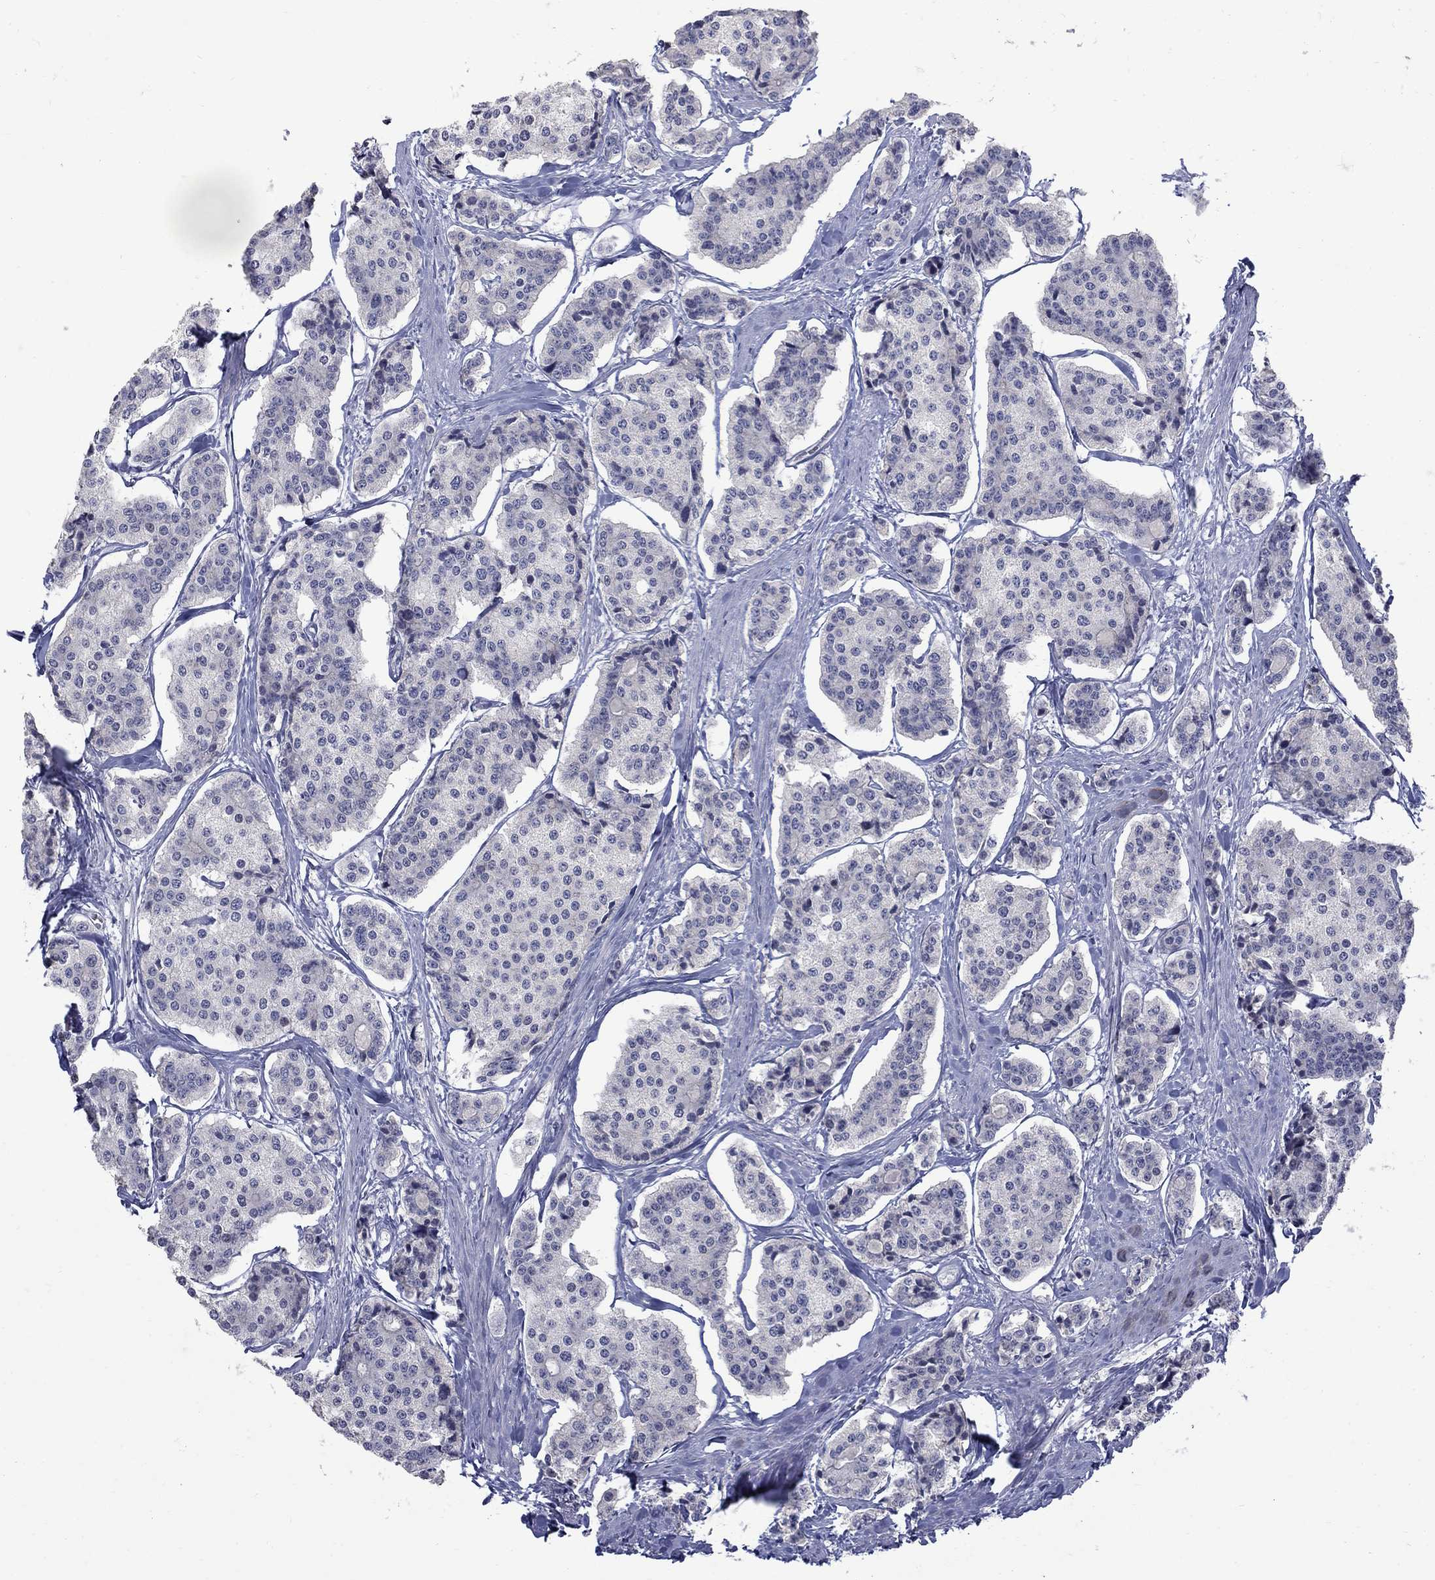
{"staining": {"intensity": "negative", "quantity": "none", "location": "none"}, "tissue": "carcinoid", "cell_type": "Tumor cells", "image_type": "cancer", "snomed": [{"axis": "morphology", "description": "Carcinoid, malignant, NOS"}, {"axis": "topography", "description": "Small intestine"}], "caption": "Carcinoid (malignant) was stained to show a protein in brown. There is no significant staining in tumor cells. (DAB (3,3'-diaminobenzidine) immunohistochemistry (IHC), high magnification).", "gene": "CTNND2", "patient": {"sex": "female", "age": 65}}